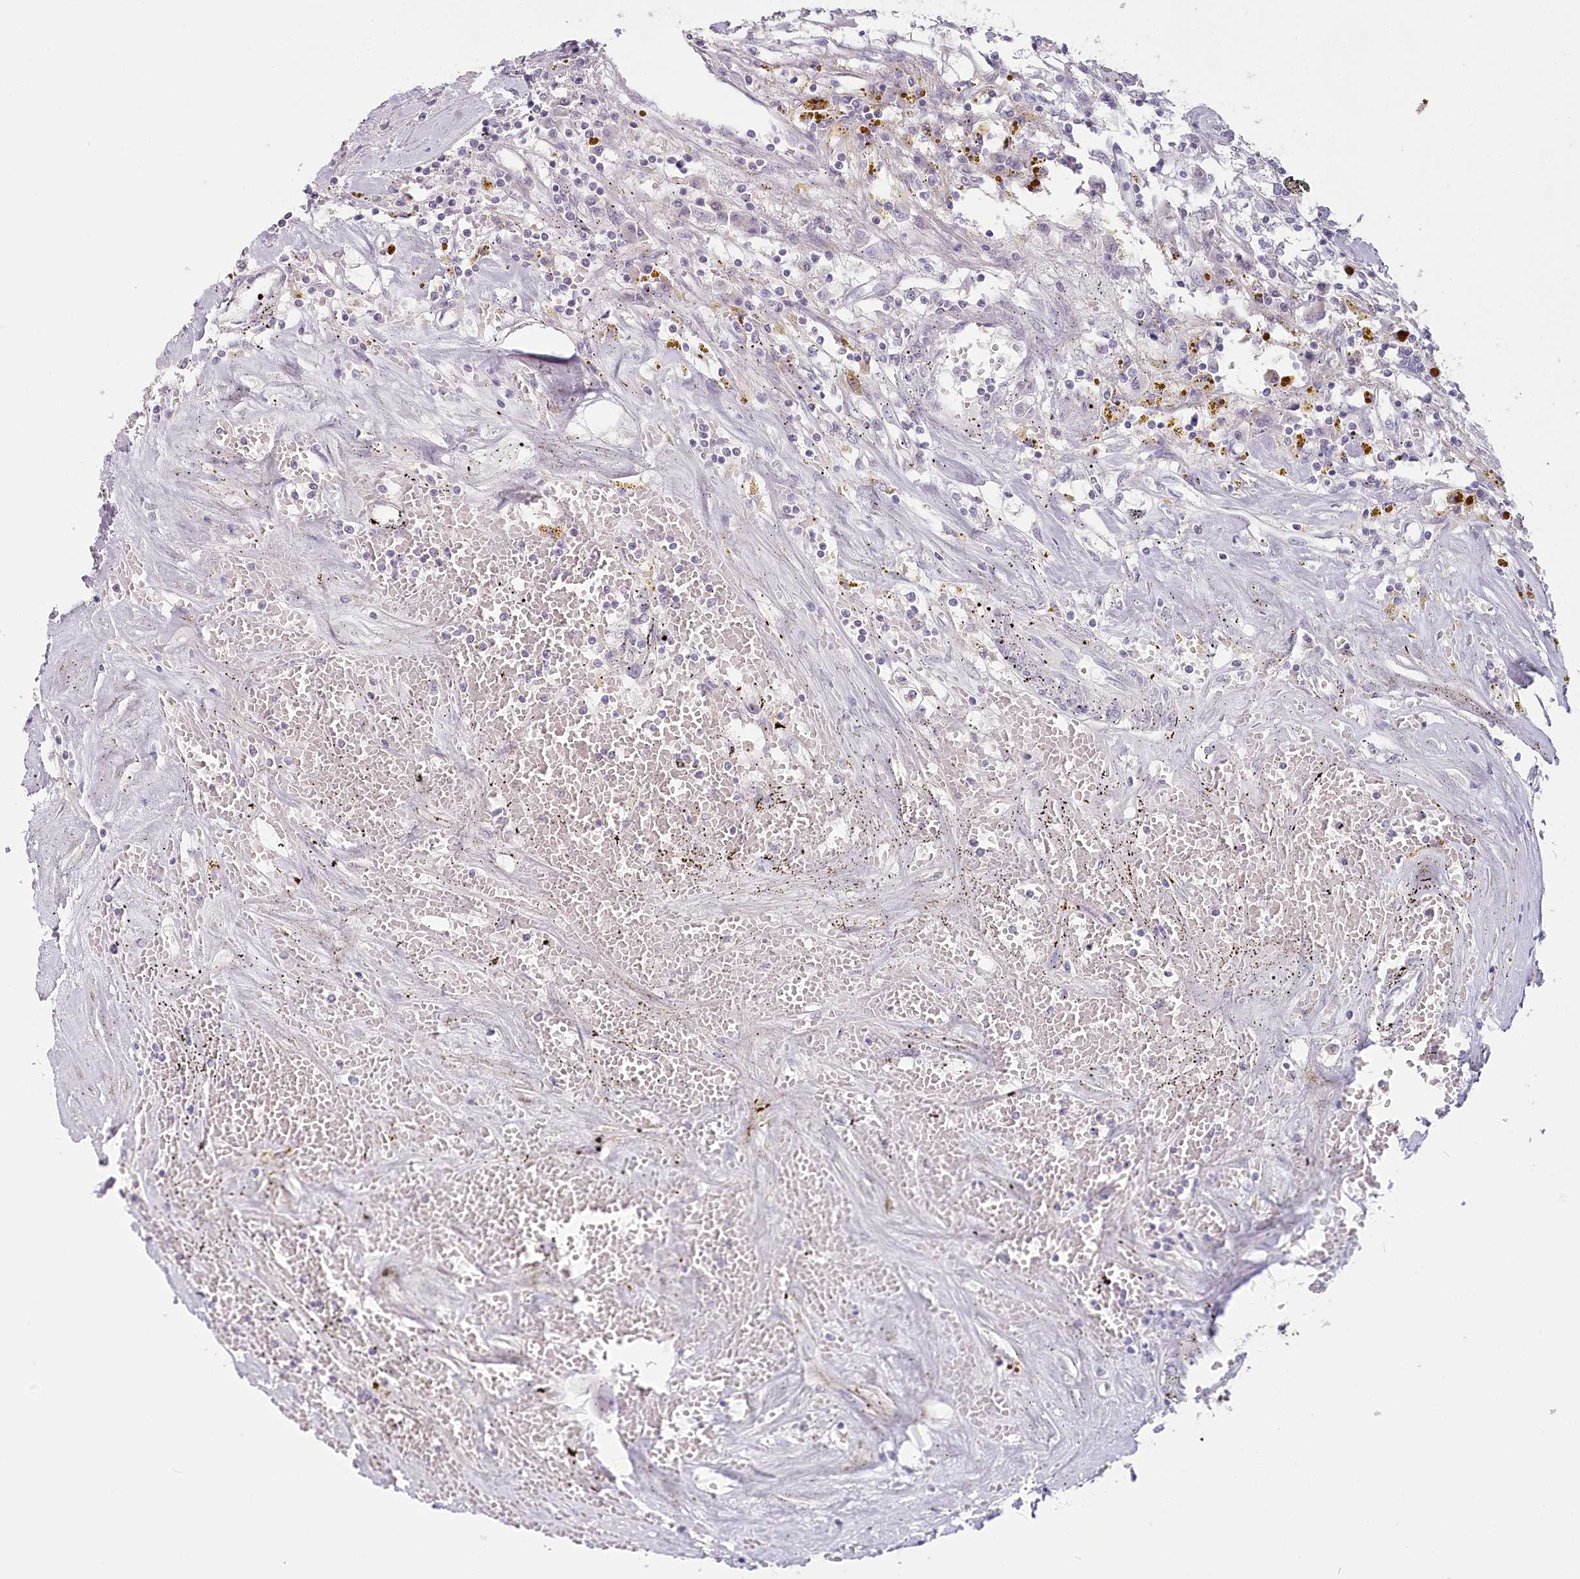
{"staining": {"intensity": "negative", "quantity": "none", "location": "none"}, "tissue": "renal cancer", "cell_type": "Tumor cells", "image_type": "cancer", "snomed": [{"axis": "morphology", "description": "Adenocarcinoma, NOS"}, {"axis": "topography", "description": "Kidney"}], "caption": "High magnification brightfield microscopy of renal cancer stained with DAB (brown) and counterstained with hematoxylin (blue): tumor cells show no significant staining.", "gene": "USP11", "patient": {"sex": "male", "age": 56}}